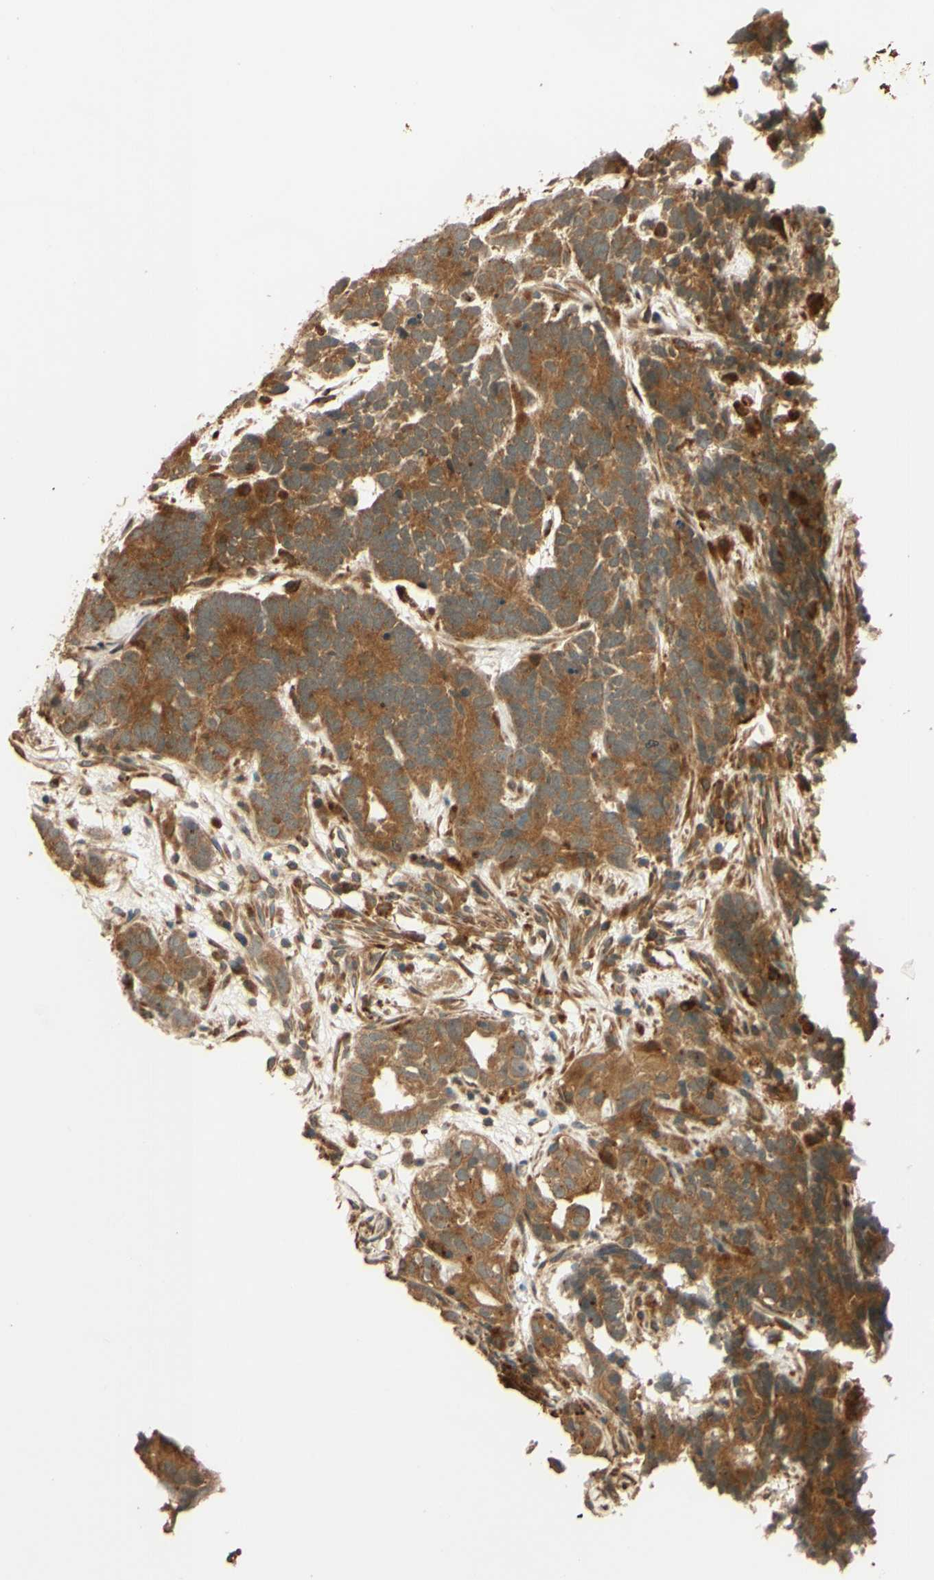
{"staining": {"intensity": "moderate", "quantity": ">75%", "location": "cytoplasmic/membranous"}, "tissue": "testis cancer", "cell_type": "Tumor cells", "image_type": "cancer", "snomed": [{"axis": "morphology", "description": "Carcinoma, Embryonal, NOS"}, {"axis": "topography", "description": "Testis"}], "caption": "IHC of testis embryonal carcinoma shows medium levels of moderate cytoplasmic/membranous expression in about >75% of tumor cells. Using DAB (brown) and hematoxylin (blue) stains, captured at high magnification using brightfield microscopy.", "gene": "RNF19A", "patient": {"sex": "male", "age": 26}}